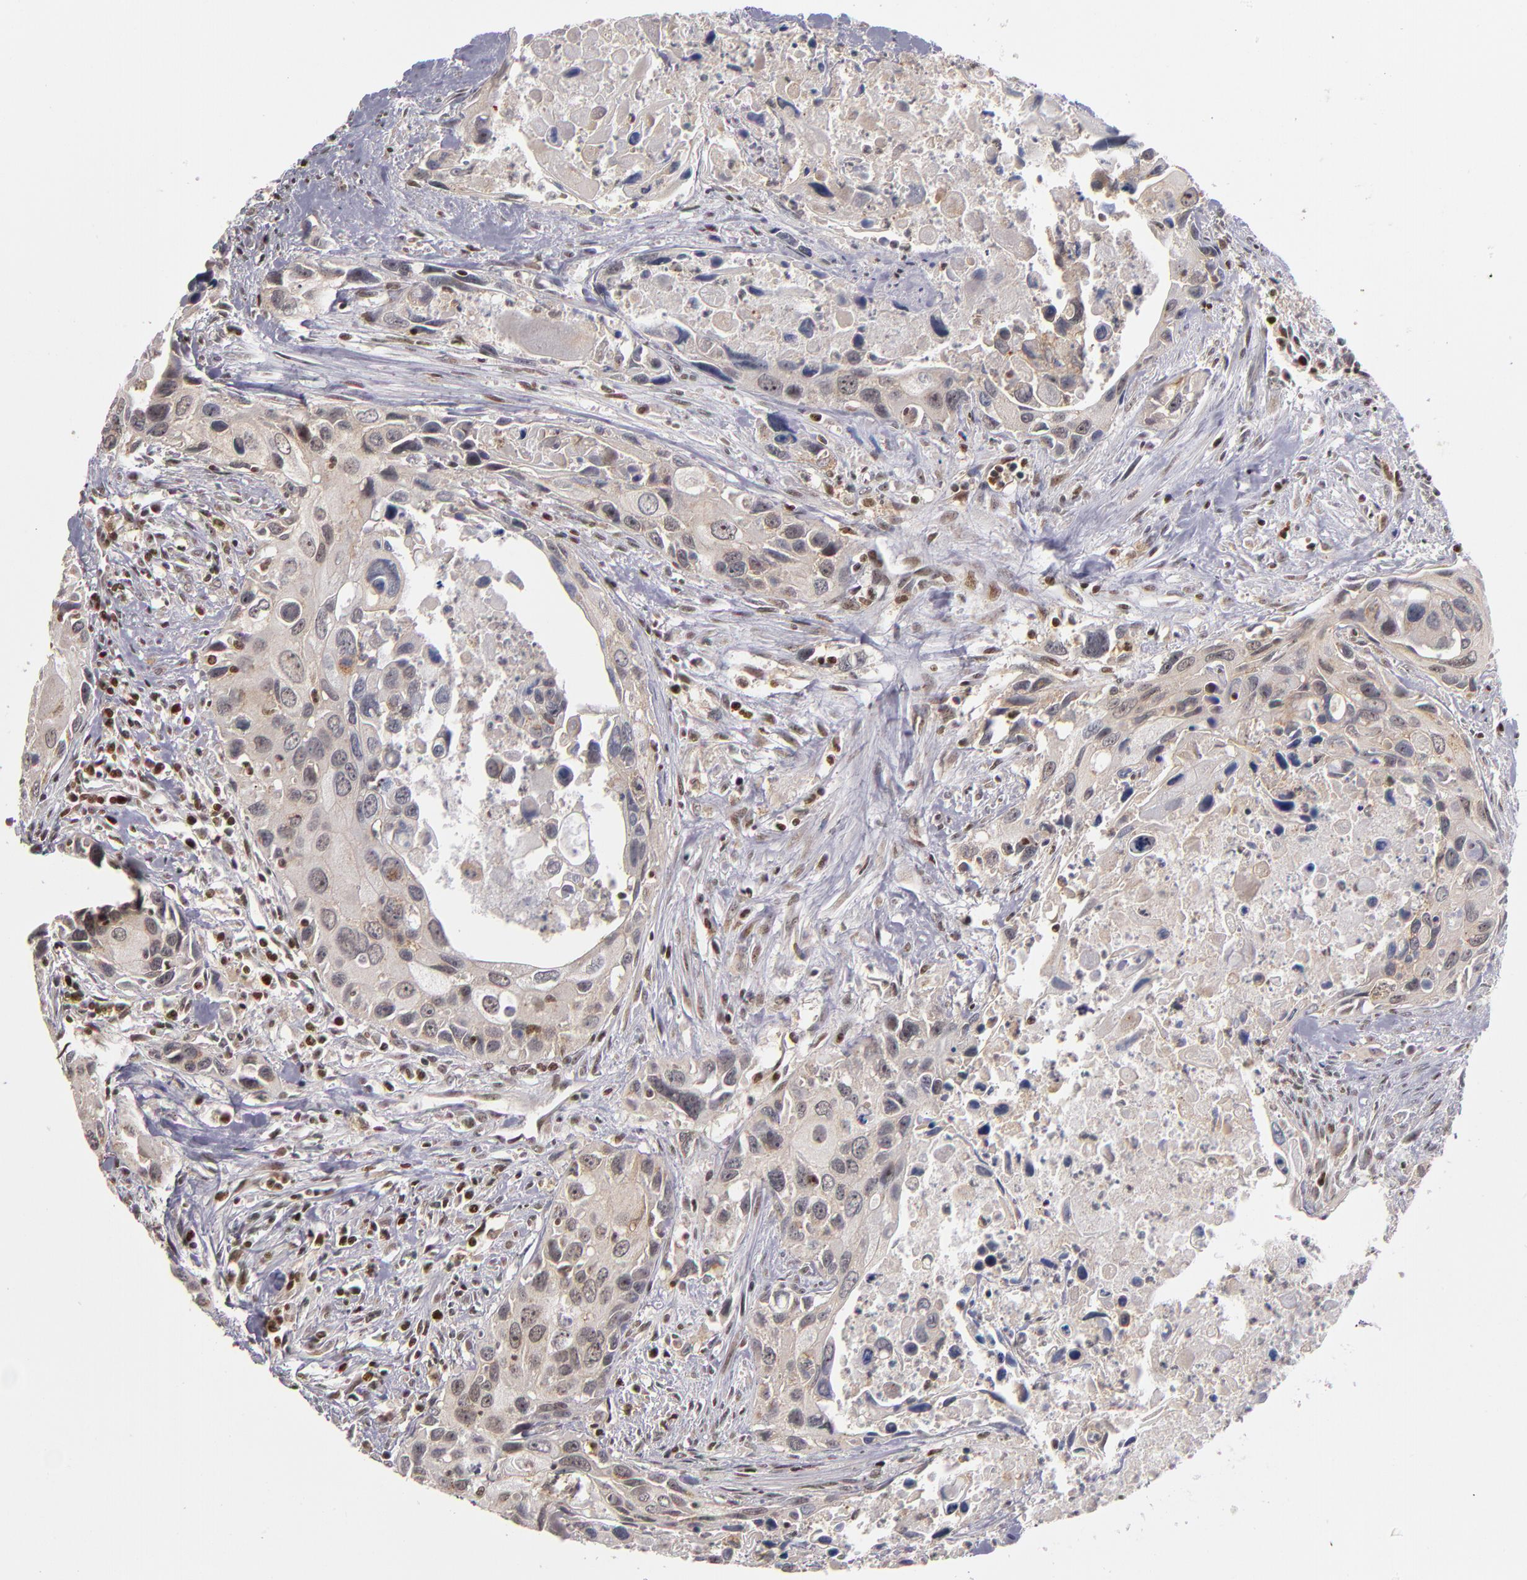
{"staining": {"intensity": "weak", "quantity": ">75%", "location": "cytoplasmic/membranous"}, "tissue": "urothelial cancer", "cell_type": "Tumor cells", "image_type": "cancer", "snomed": [{"axis": "morphology", "description": "Urothelial carcinoma, High grade"}, {"axis": "topography", "description": "Urinary bladder"}], "caption": "Brown immunohistochemical staining in human urothelial cancer displays weak cytoplasmic/membranous staining in about >75% of tumor cells. Ihc stains the protein in brown and the nuclei are stained blue.", "gene": "KDM6A", "patient": {"sex": "male", "age": 71}}